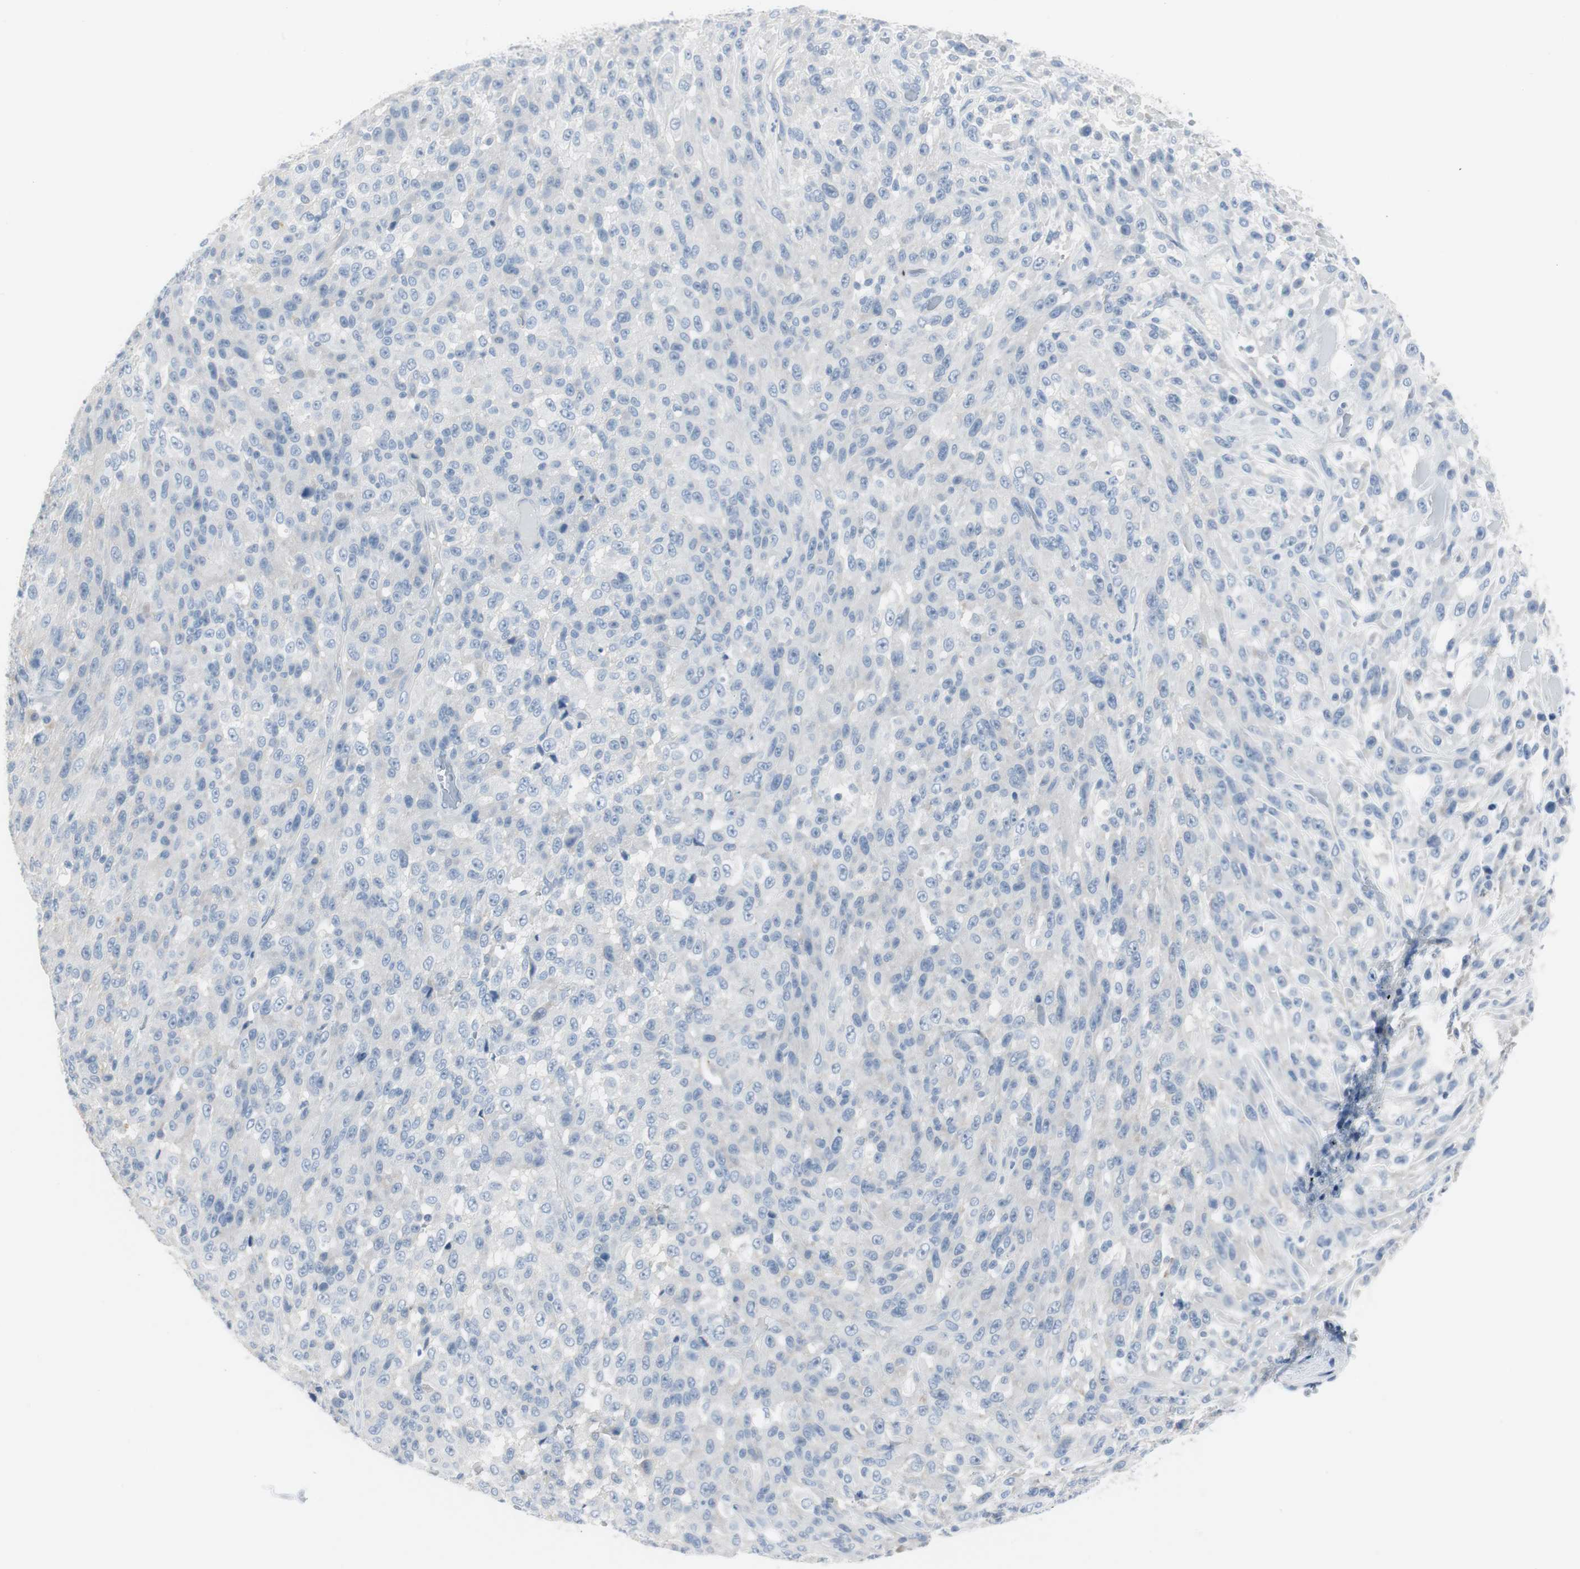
{"staining": {"intensity": "negative", "quantity": "none", "location": "none"}, "tissue": "urothelial cancer", "cell_type": "Tumor cells", "image_type": "cancer", "snomed": [{"axis": "morphology", "description": "Urothelial carcinoma, High grade"}, {"axis": "topography", "description": "Urinary bladder"}], "caption": "This is an immunohistochemistry (IHC) micrograph of human urothelial cancer. There is no staining in tumor cells.", "gene": "S100A7", "patient": {"sex": "male", "age": 66}}